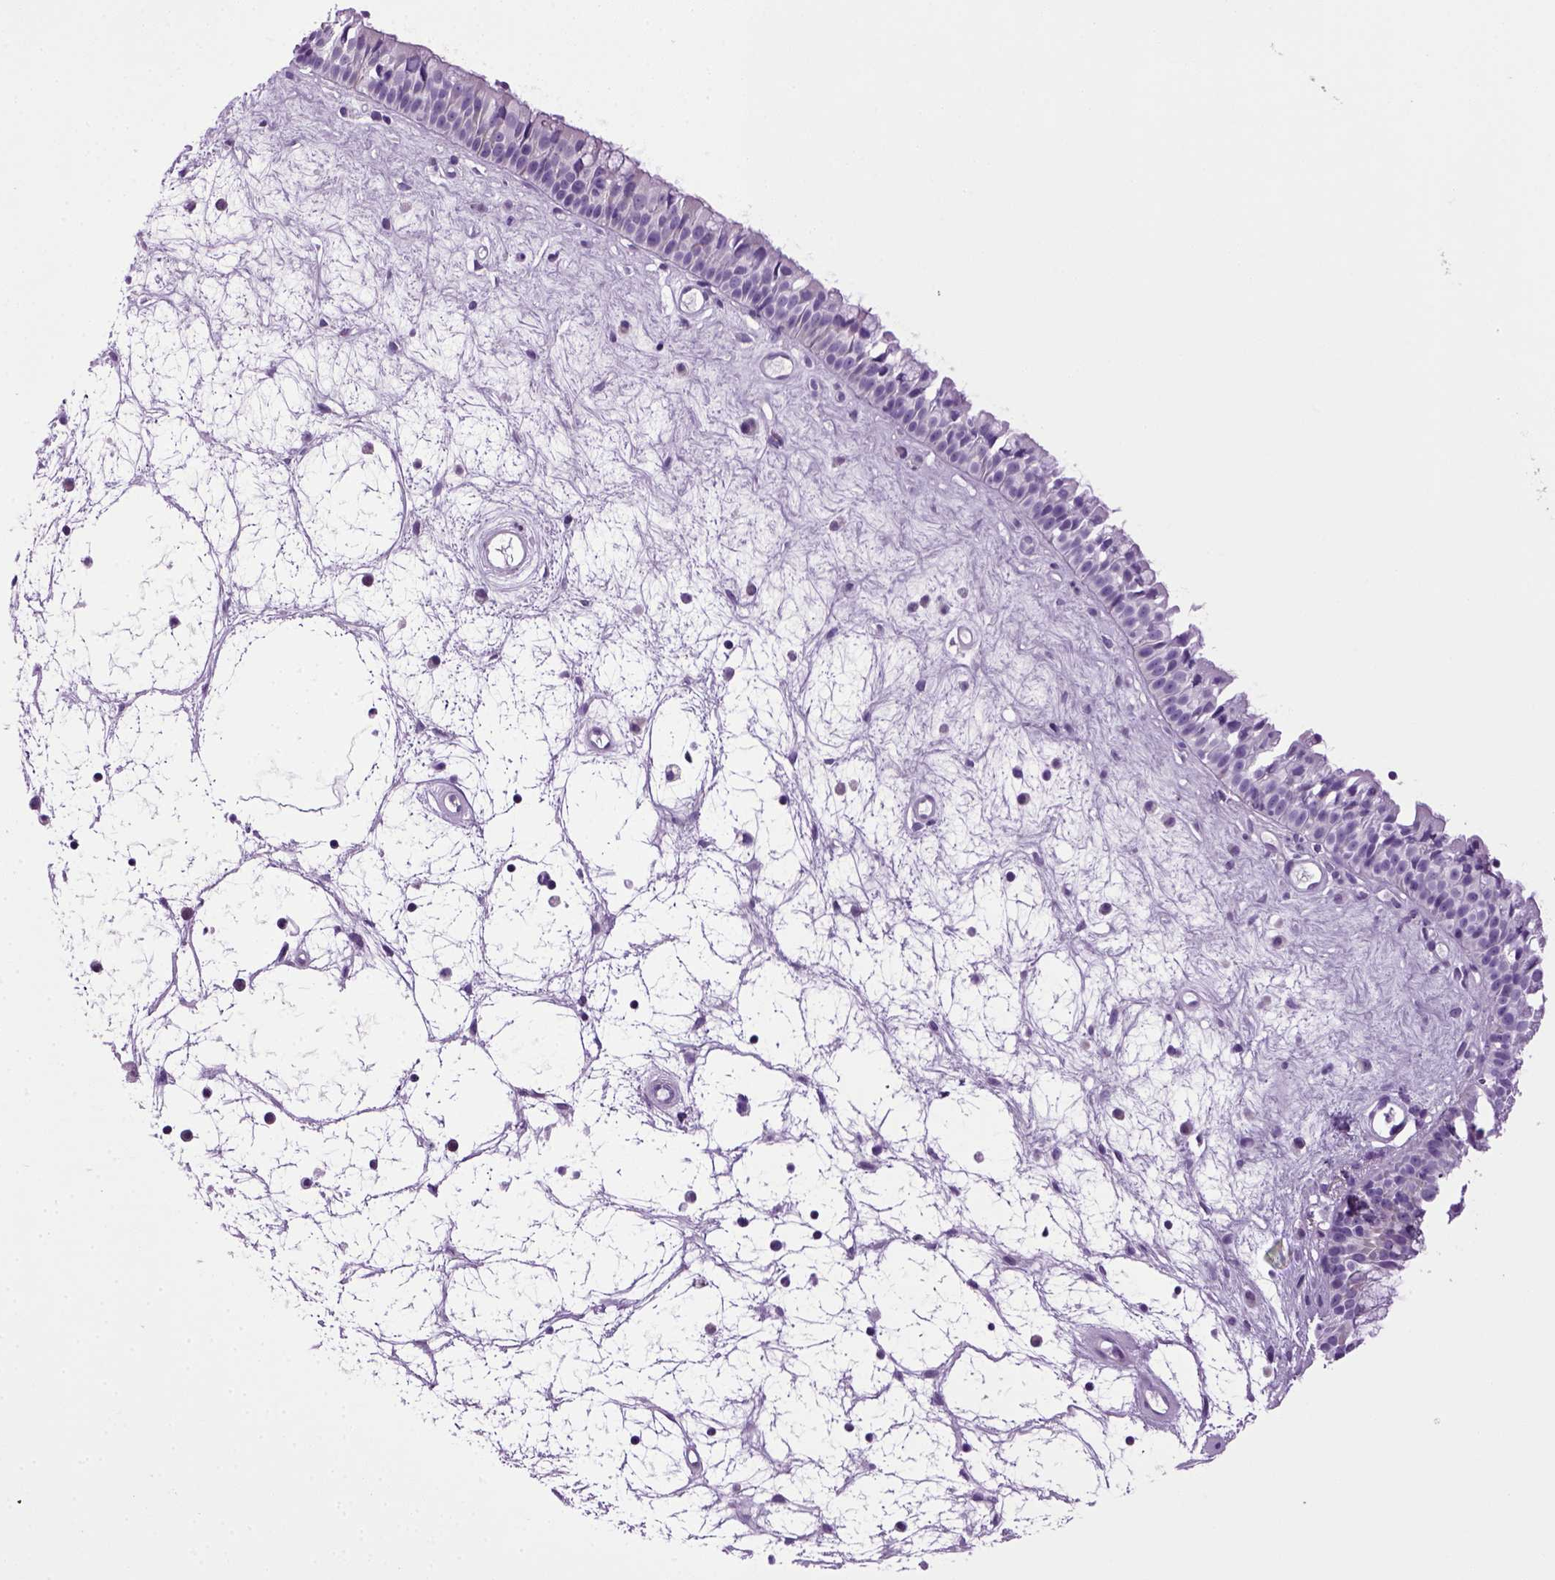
{"staining": {"intensity": "negative", "quantity": "none", "location": "none"}, "tissue": "nasopharynx", "cell_type": "Respiratory epithelial cells", "image_type": "normal", "snomed": [{"axis": "morphology", "description": "Normal tissue, NOS"}, {"axis": "topography", "description": "Nasopharynx"}], "caption": "Immunohistochemical staining of benign human nasopharynx shows no significant expression in respiratory epithelial cells. The staining is performed using DAB brown chromogen with nuclei counter-stained in using hematoxylin.", "gene": "HMCN2", "patient": {"sex": "male", "age": 69}}